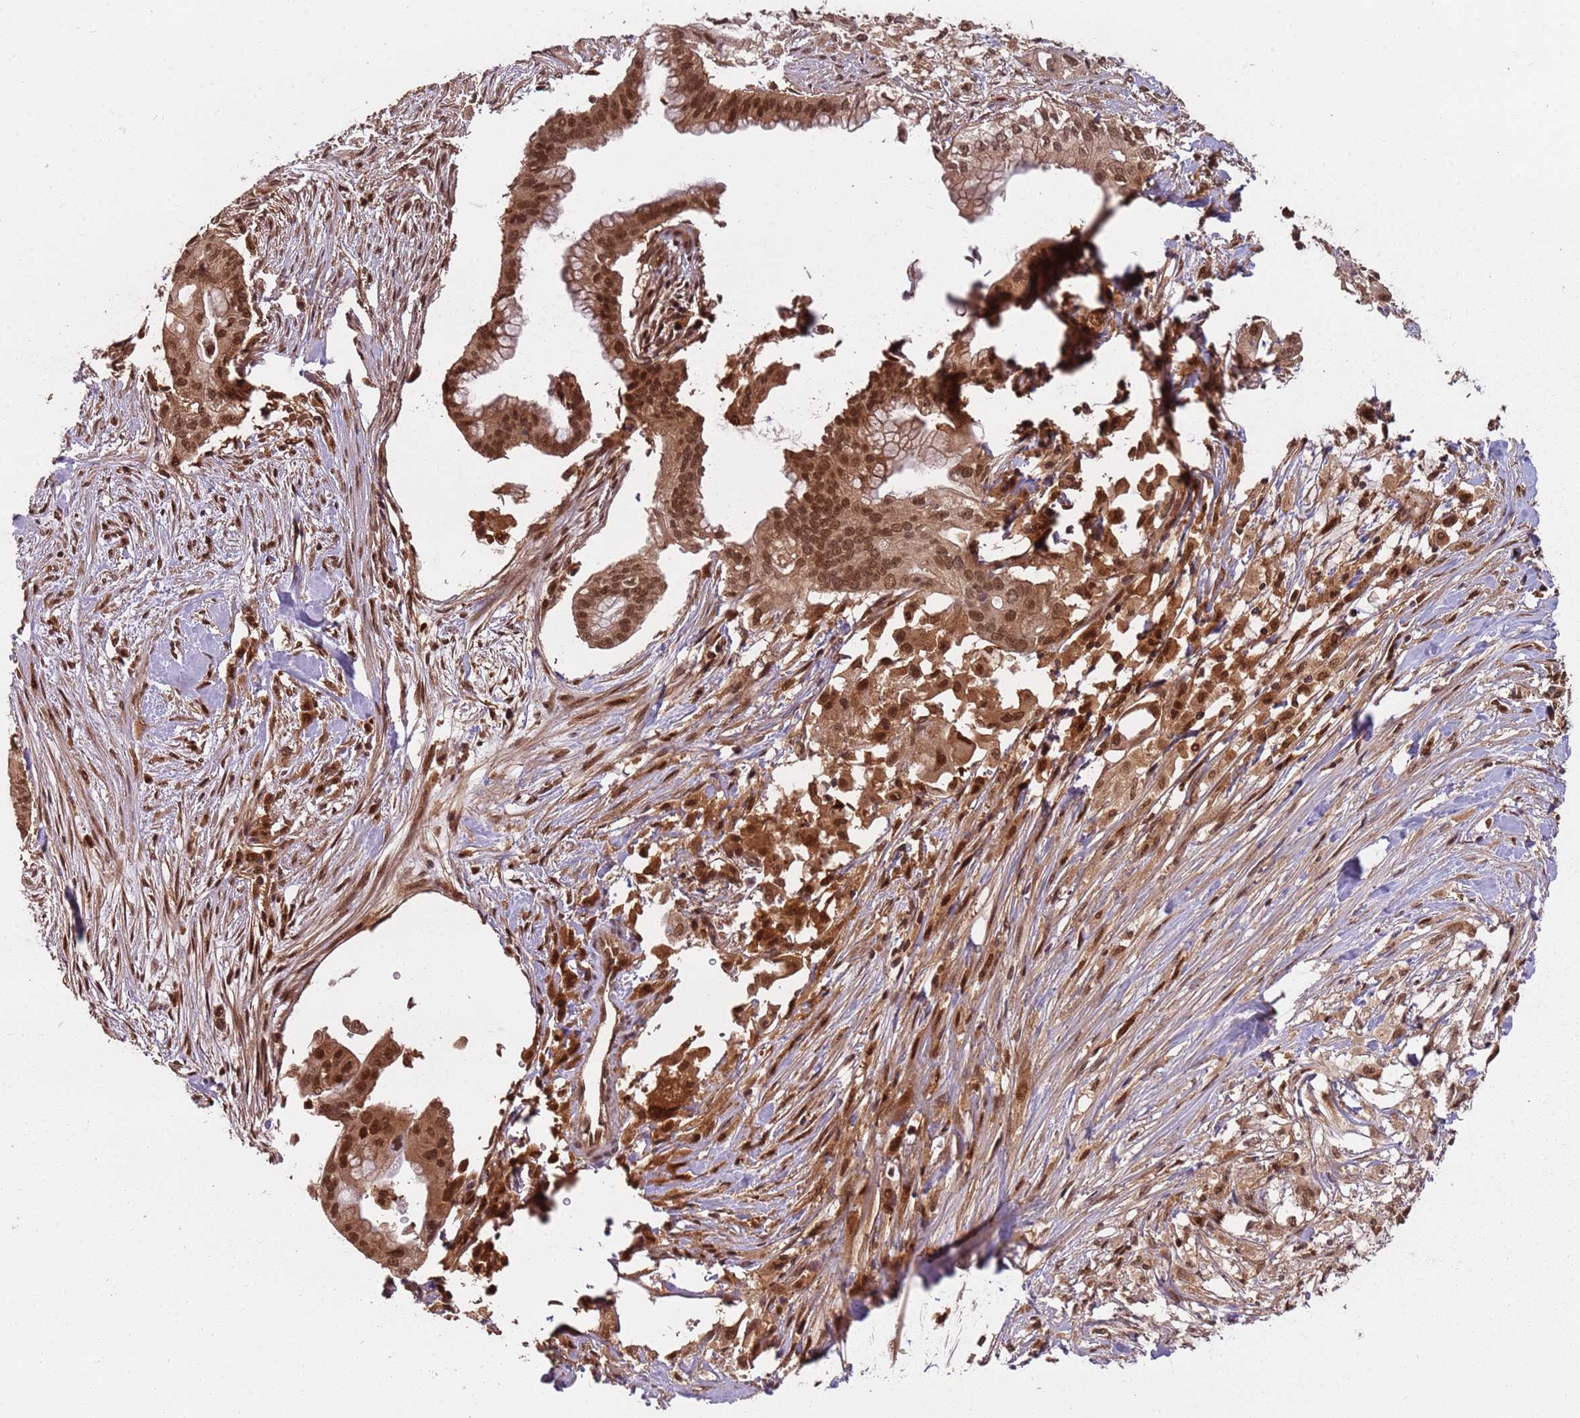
{"staining": {"intensity": "moderate", "quantity": ">75%", "location": "nuclear"}, "tissue": "pancreatic cancer", "cell_type": "Tumor cells", "image_type": "cancer", "snomed": [{"axis": "morphology", "description": "Adenocarcinoma, NOS"}, {"axis": "topography", "description": "Pancreas"}], "caption": "This image exhibits adenocarcinoma (pancreatic) stained with IHC to label a protein in brown. The nuclear of tumor cells show moderate positivity for the protein. Nuclei are counter-stained blue.", "gene": "PGLS", "patient": {"sex": "male", "age": 46}}